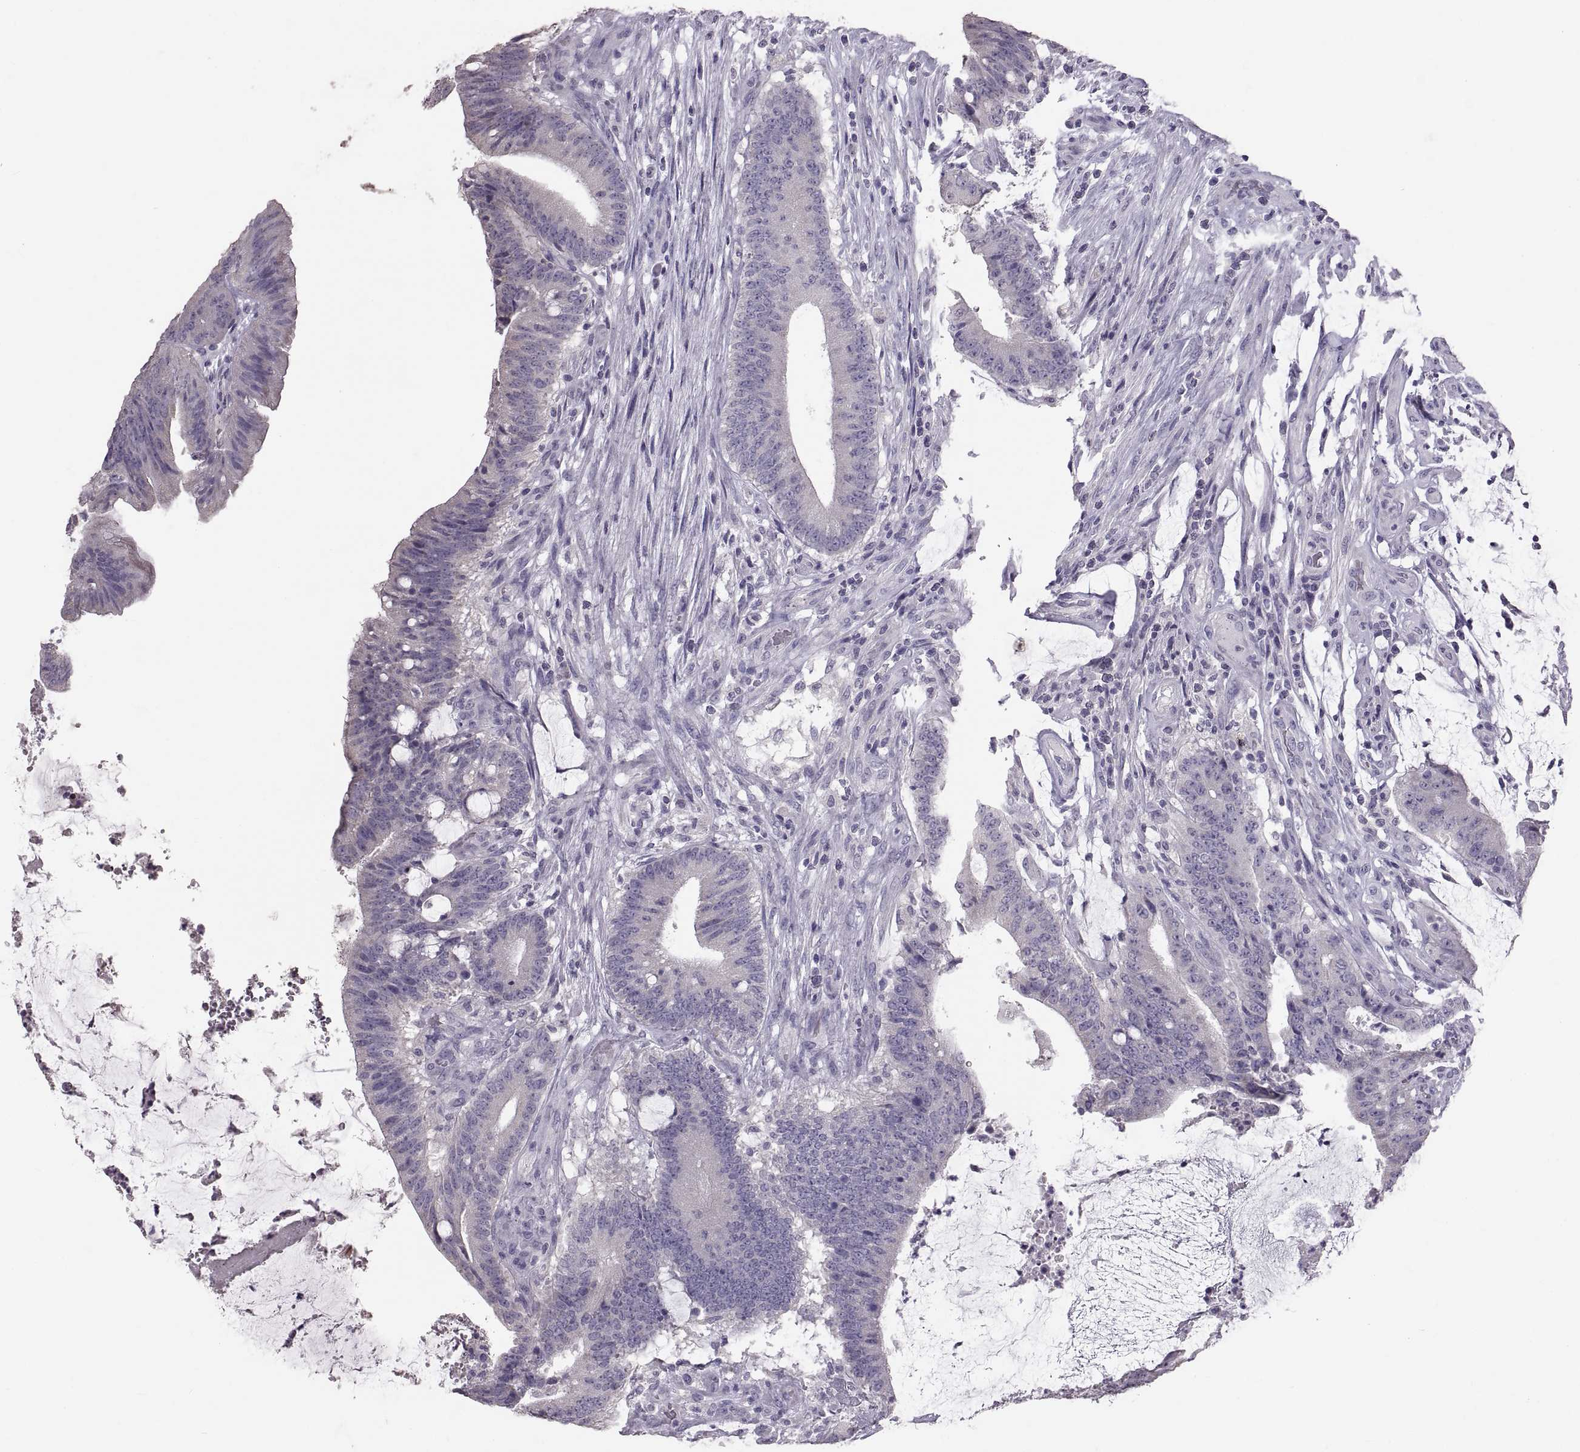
{"staining": {"intensity": "negative", "quantity": "none", "location": "none"}, "tissue": "colorectal cancer", "cell_type": "Tumor cells", "image_type": "cancer", "snomed": [{"axis": "morphology", "description": "Adenocarcinoma, NOS"}, {"axis": "topography", "description": "Colon"}], "caption": "Colorectal cancer was stained to show a protein in brown. There is no significant staining in tumor cells.", "gene": "WBP2NL", "patient": {"sex": "female", "age": 43}}